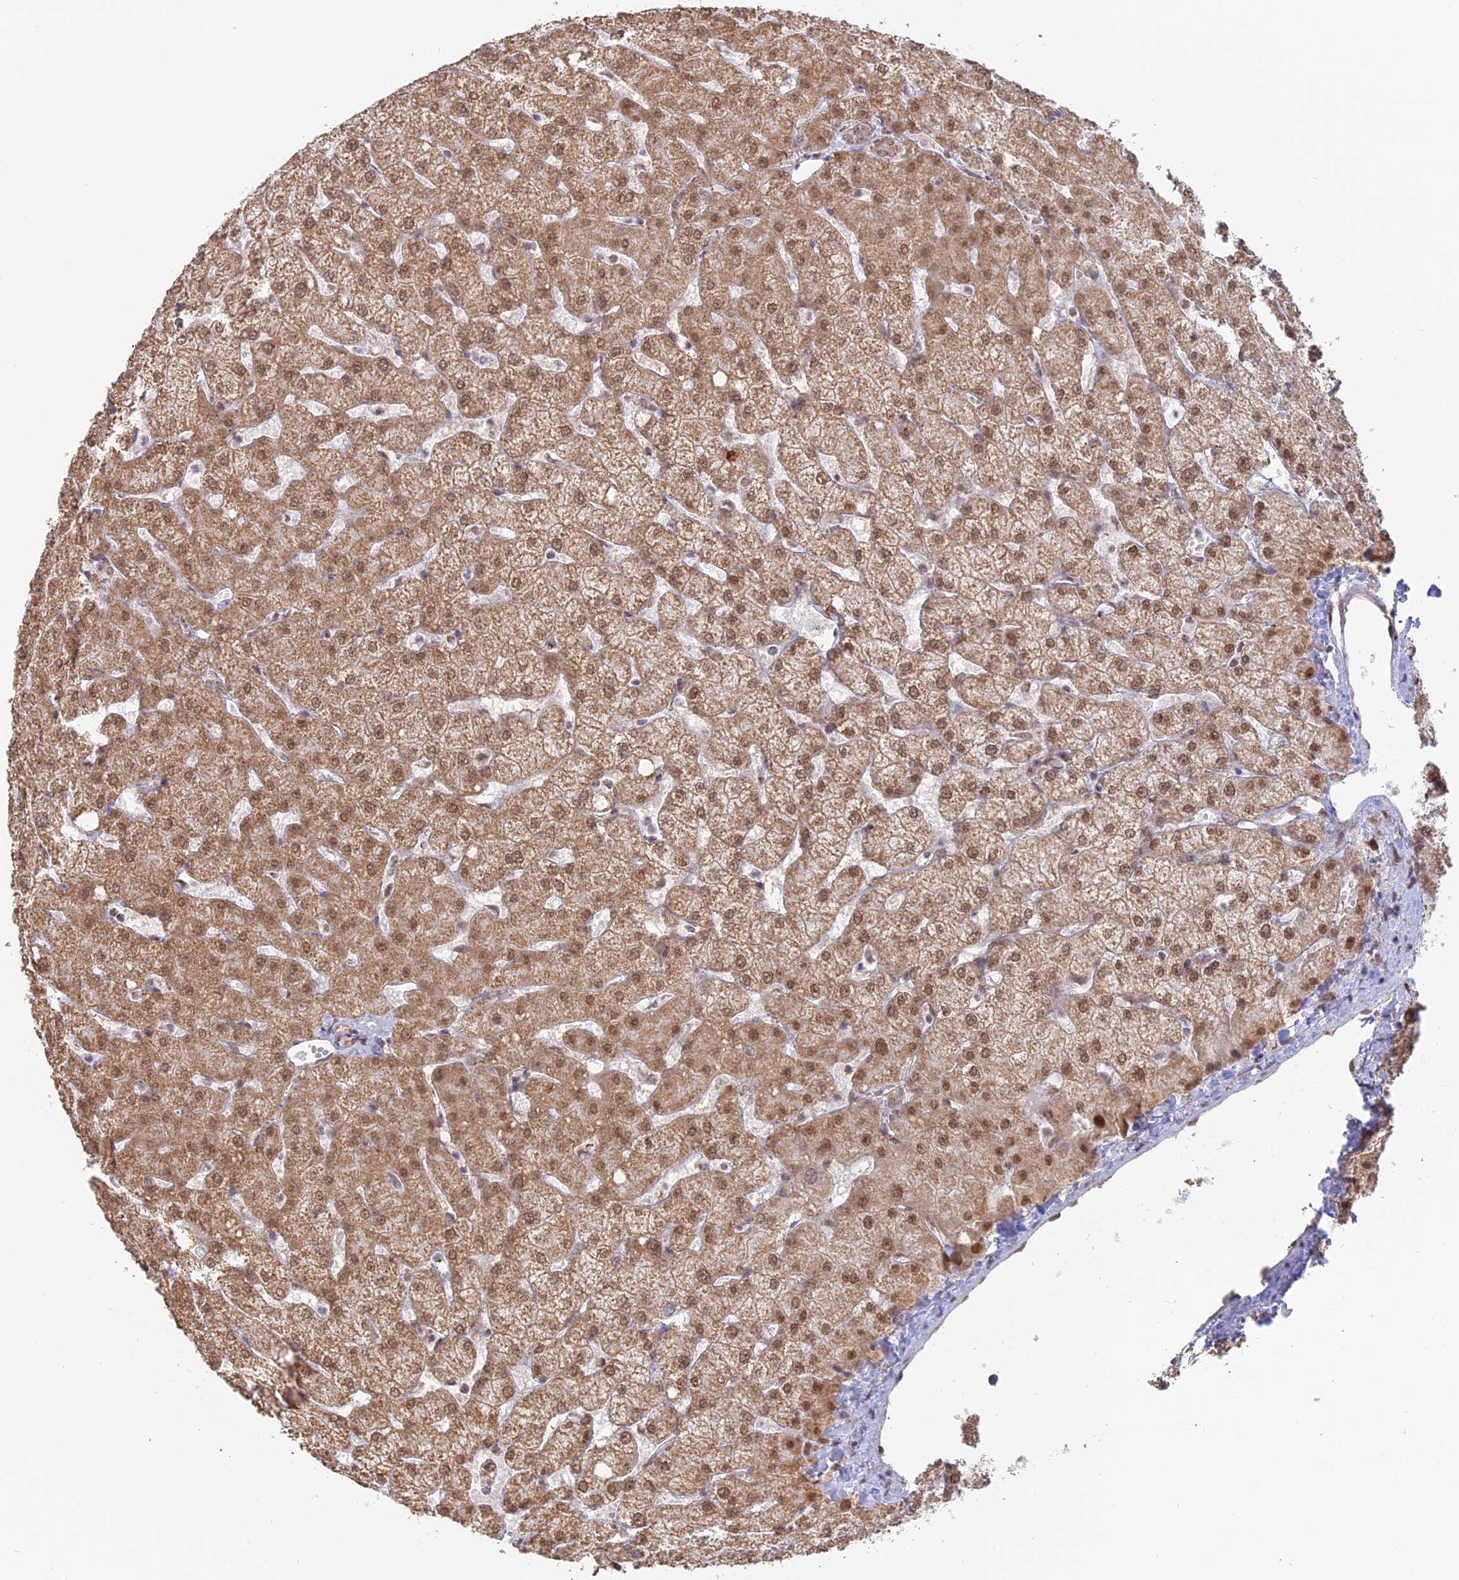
{"staining": {"intensity": "negative", "quantity": "none", "location": "none"}, "tissue": "liver", "cell_type": "Cholangiocytes", "image_type": "normal", "snomed": [{"axis": "morphology", "description": "Normal tissue, NOS"}, {"axis": "topography", "description": "Liver"}], "caption": "A high-resolution image shows IHC staining of normal liver, which shows no significant expression in cholangiocytes.", "gene": "ARHGAP40", "patient": {"sex": "female", "age": 54}}